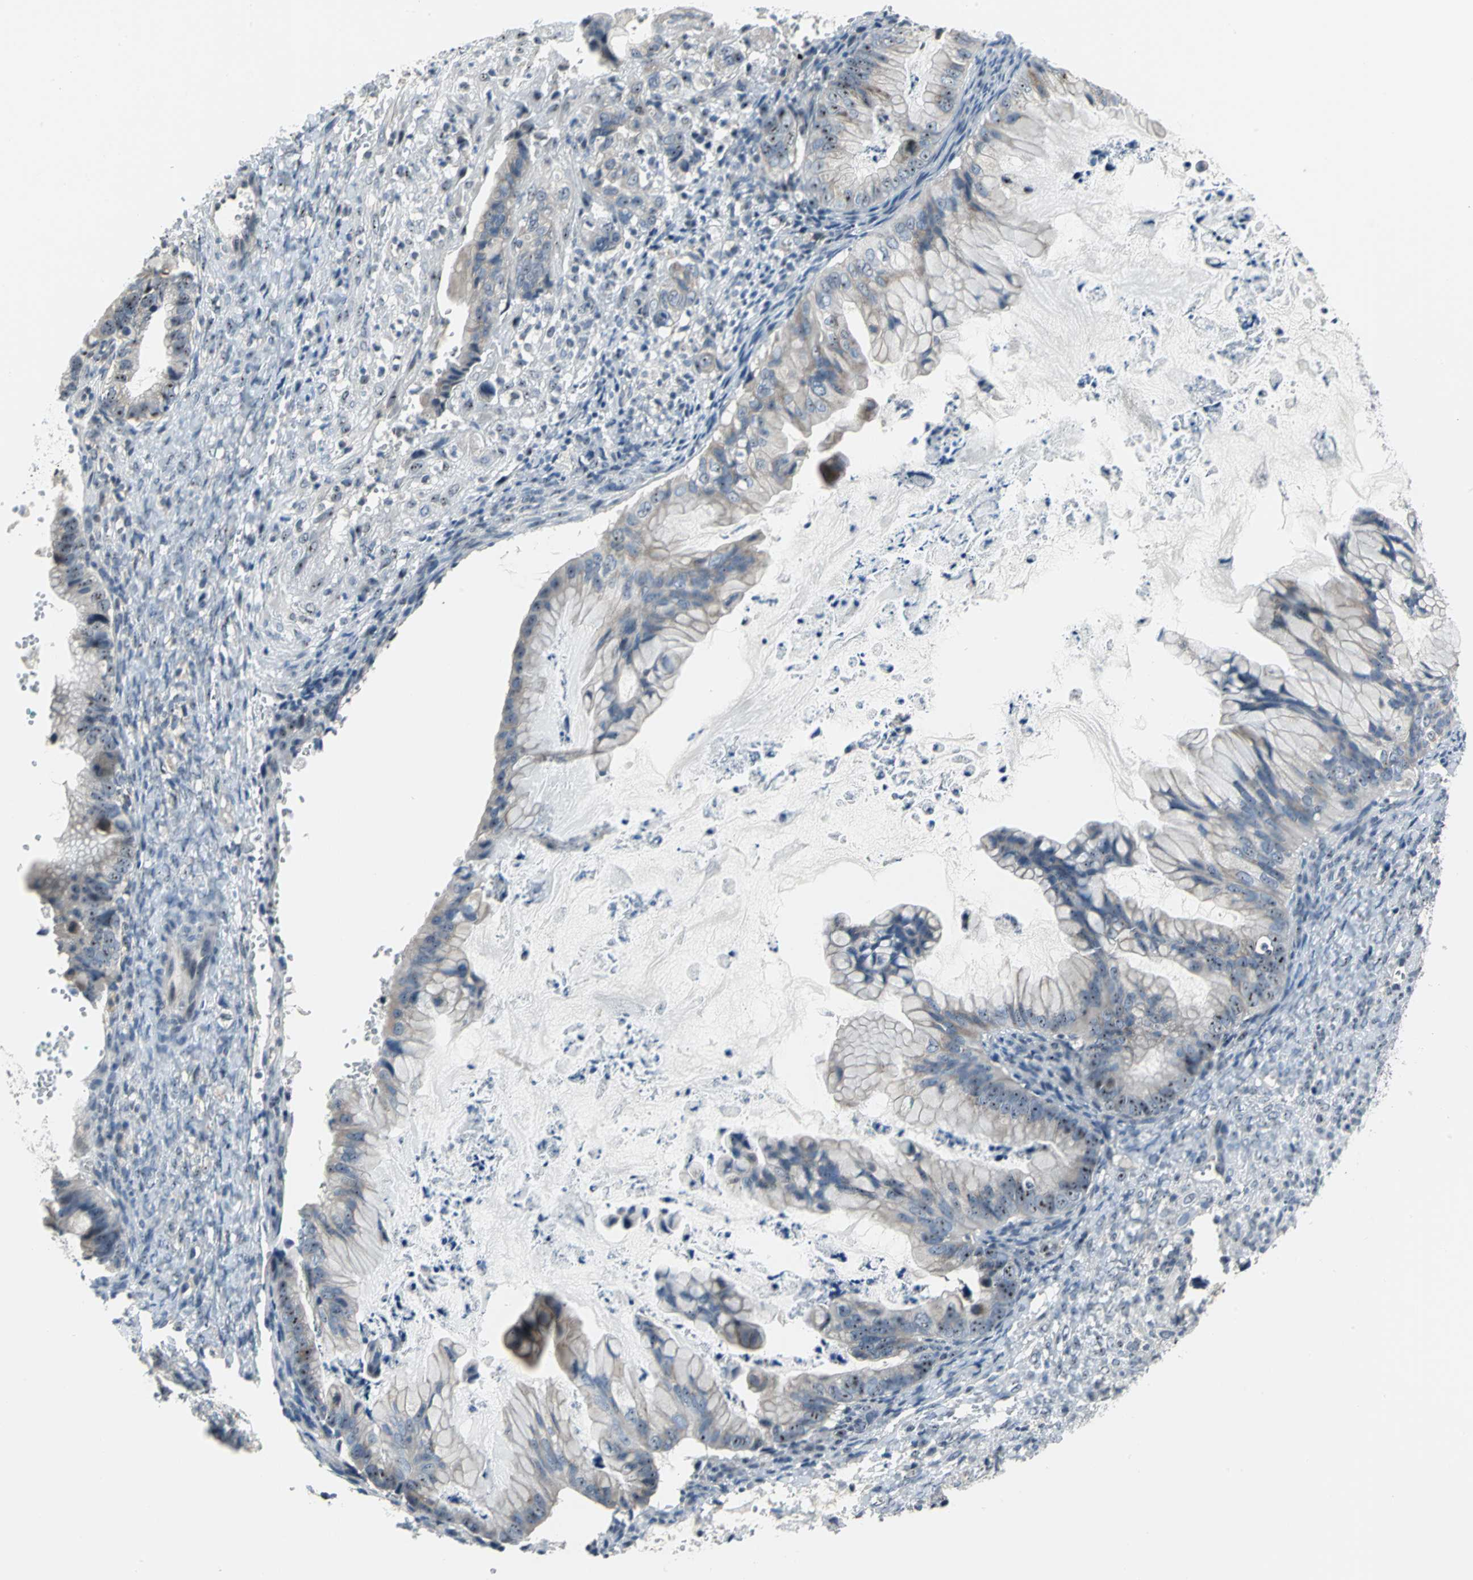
{"staining": {"intensity": "weak", "quantity": "<25%", "location": "nuclear"}, "tissue": "ovarian cancer", "cell_type": "Tumor cells", "image_type": "cancer", "snomed": [{"axis": "morphology", "description": "Cystadenocarcinoma, mucinous, NOS"}, {"axis": "topography", "description": "Ovary"}], "caption": "The IHC micrograph has no significant expression in tumor cells of ovarian cancer tissue.", "gene": "MYBBP1A", "patient": {"sex": "female", "age": 36}}